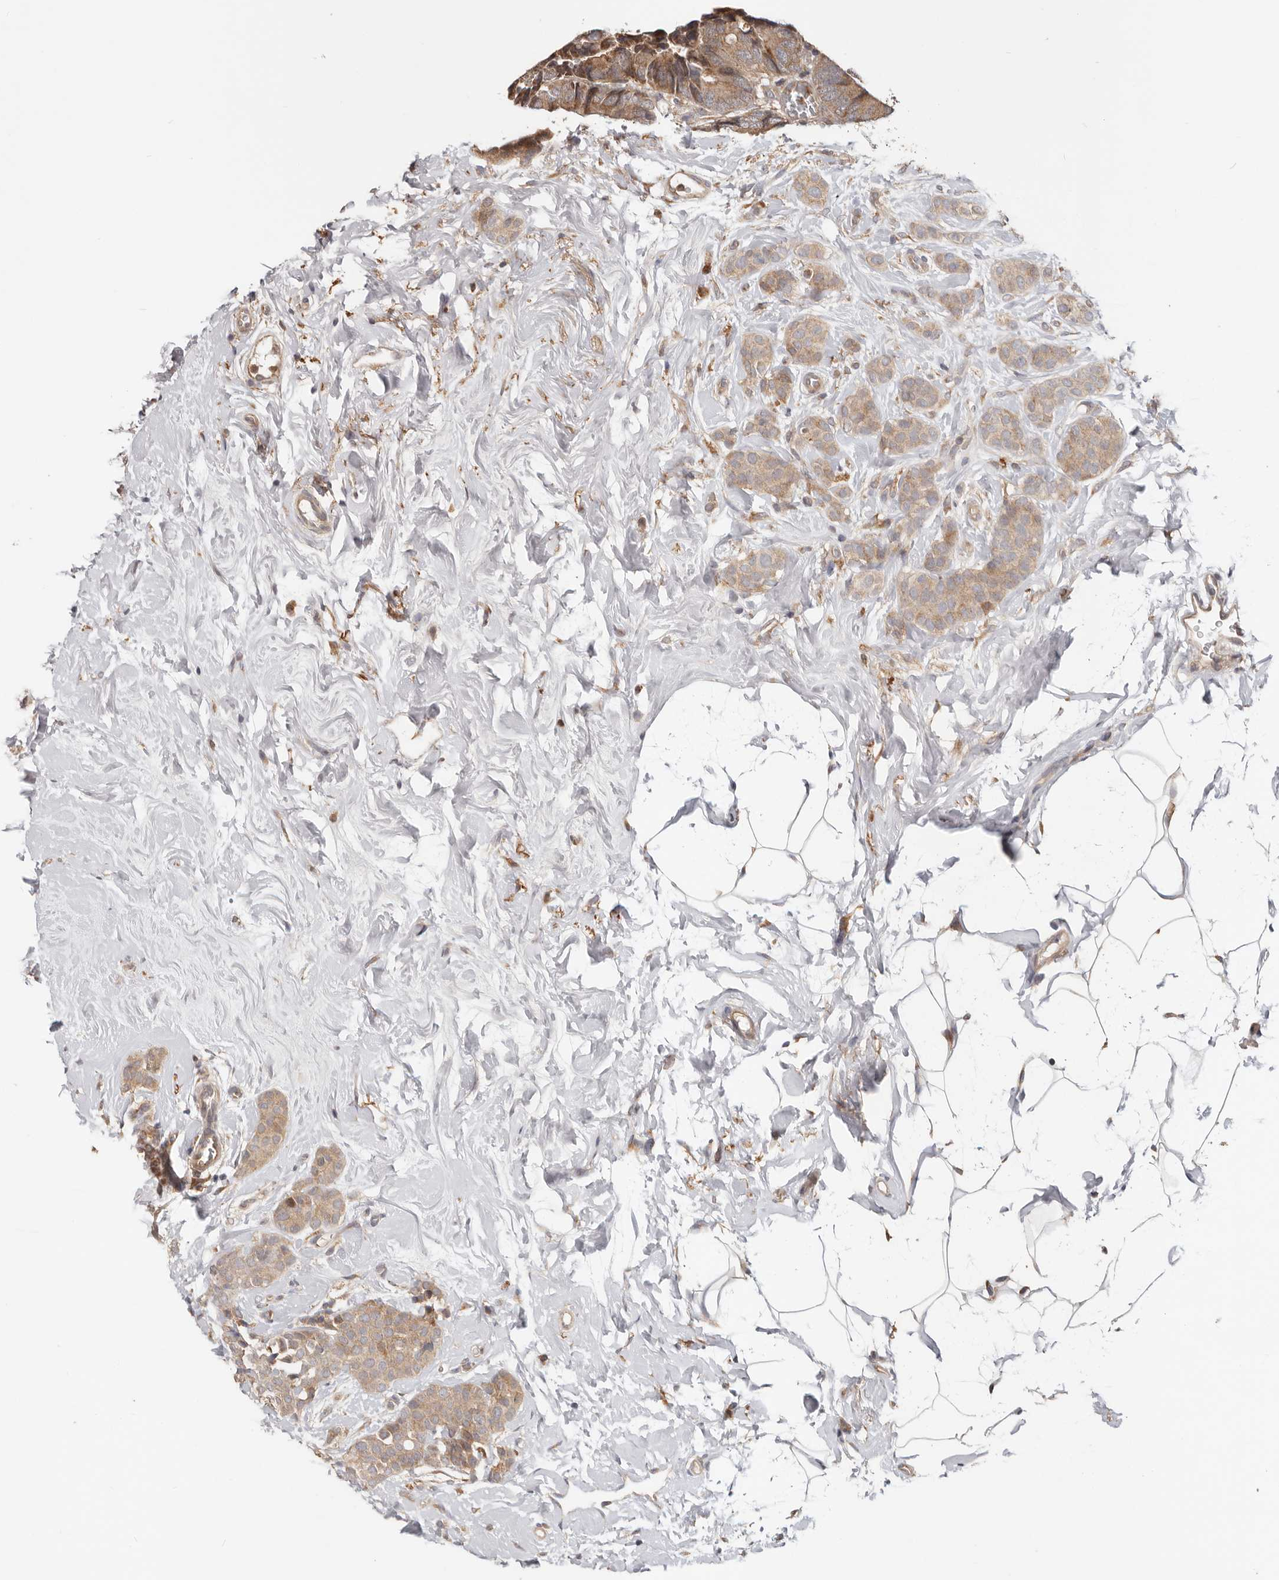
{"staining": {"intensity": "weak", "quantity": ">75%", "location": "cytoplasmic/membranous"}, "tissue": "breast cancer", "cell_type": "Tumor cells", "image_type": "cancer", "snomed": [{"axis": "morphology", "description": "Lobular carcinoma, in situ"}, {"axis": "morphology", "description": "Lobular carcinoma"}, {"axis": "topography", "description": "Breast"}], "caption": "This histopathology image displays immunohistochemistry staining of human breast cancer, with low weak cytoplasmic/membranous expression in approximately >75% of tumor cells.", "gene": "LRP6", "patient": {"sex": "female", "age": 41}}